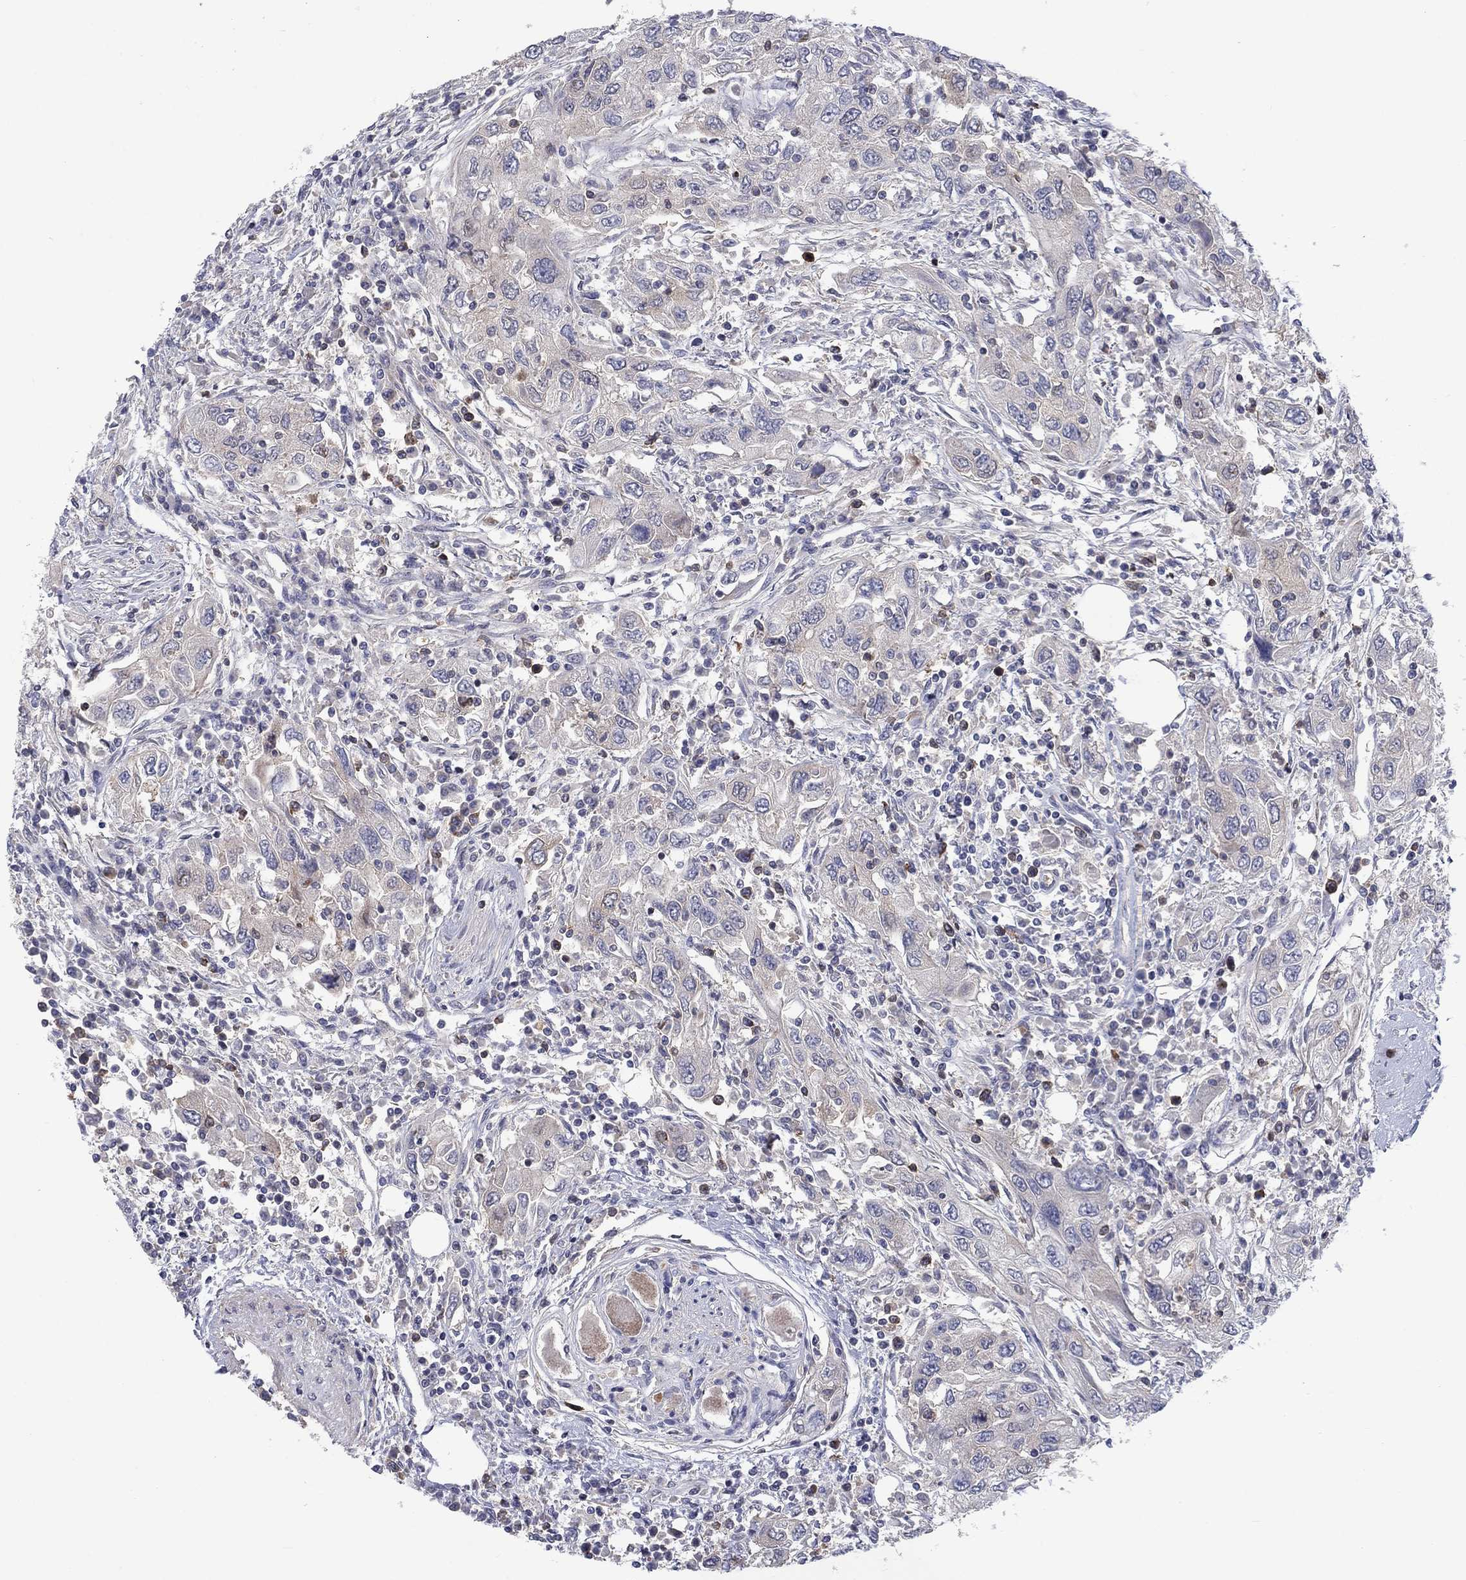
{"staining": {"intensity": "negative", "quantity": "none", "location": "none"}, "tissue": "urothelial cancer", "cell_type": "Tumor cells", "image_type": "cancer", "snomed": [{"axis": "morphology", "description": "Urothelial carcinoma, High grade"}, {"axis": "topography", "description": "Urinary bladder"}], "caption": "Immunohistochemical staining of urothelial carcinoma (high-grade) exhibits no significant positivity in tumor cells.", "gene": "KIF15", "patient": {"sex": "male", "age": 76}}